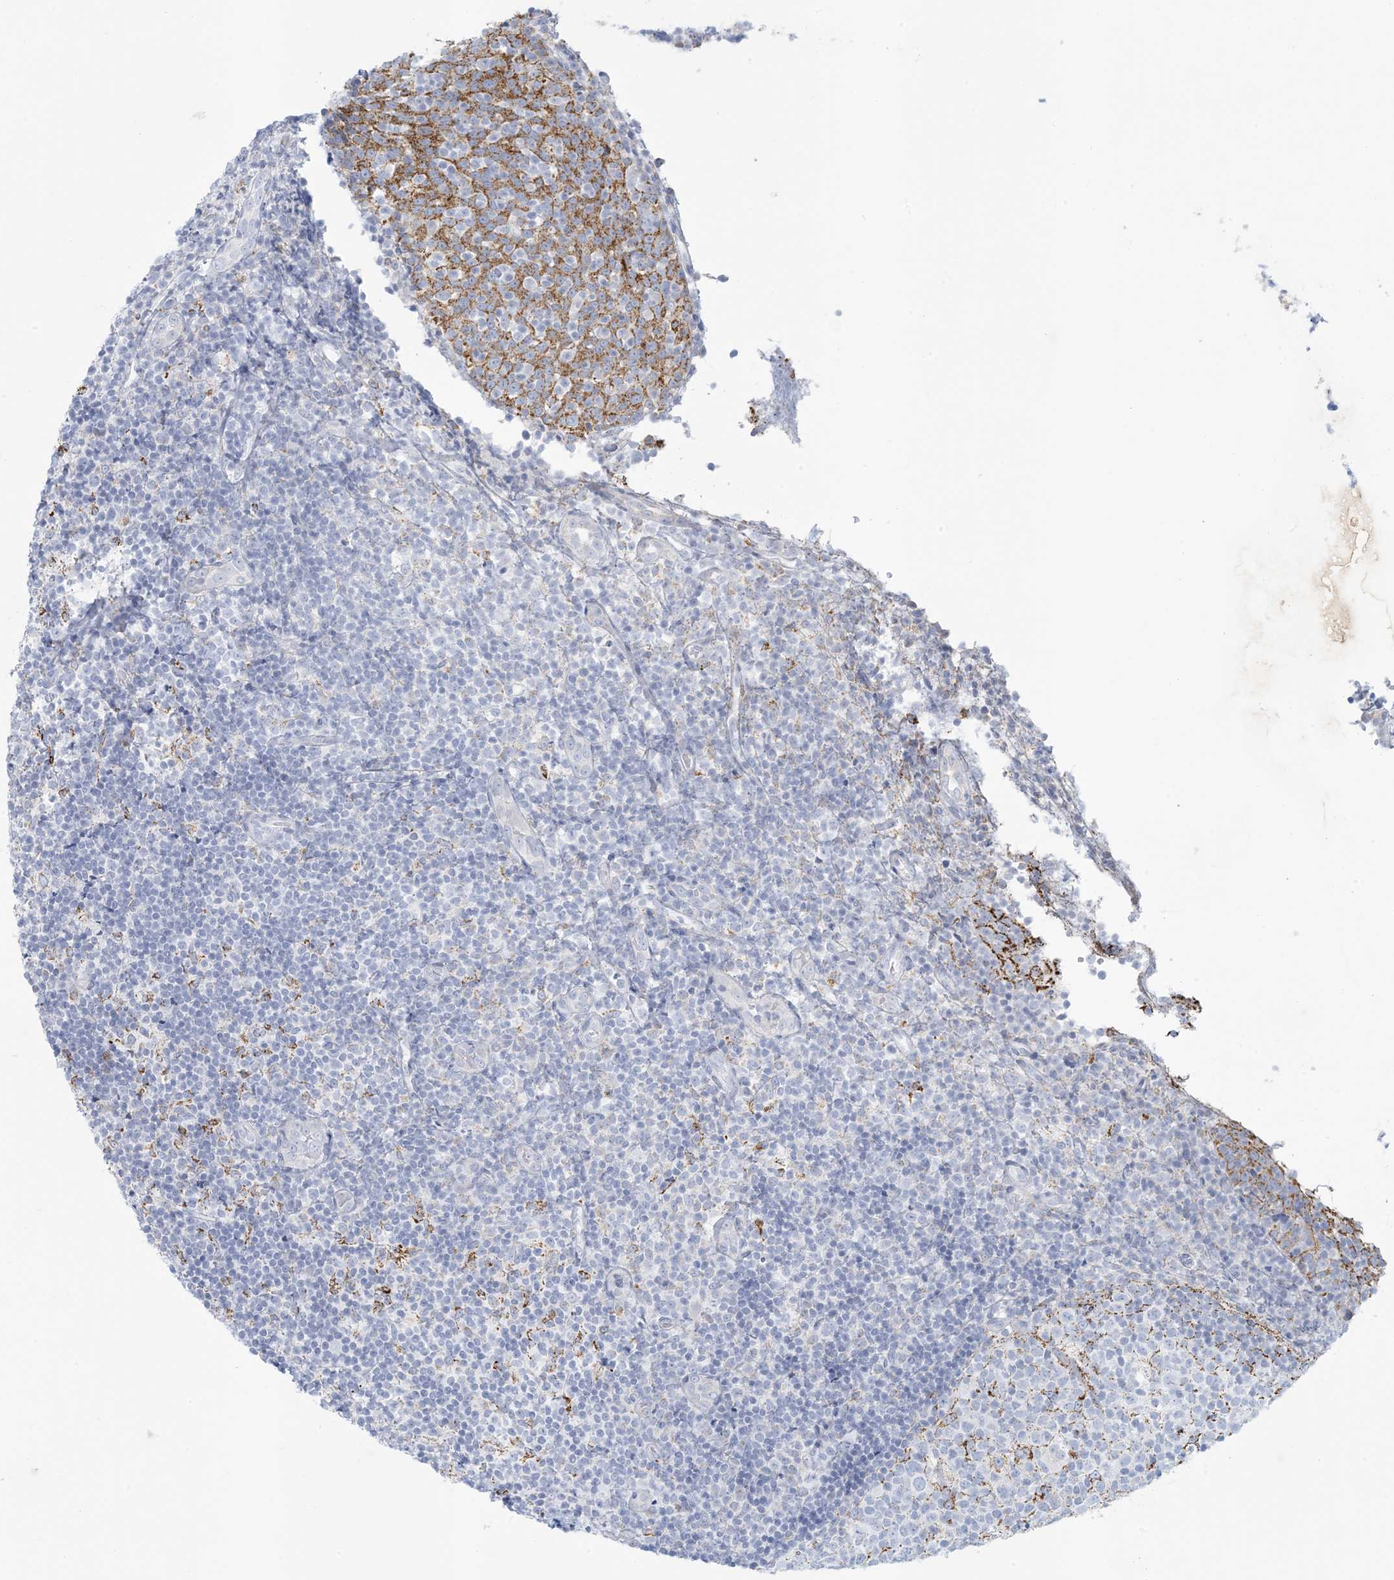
{"staining": {"intensity": "negative", "quantity": "none", "location": "none"}, "tissue": "tonsil", "cell_type": "Germinal center cells", "image_type": "normal", "snomed": [{"axis": "morphology", "description": "Normal tissue, NOS"}, {"axis": "topography", "description": "Tonsil"}], "caption": "Unremarkable tonsil was stained to show a protein in brown. There is no significant positivity in germinal center cells. The staining was performed using DAB (3,3'-diaminobenzidine) to visualize the protein expression in brown, while the nuclei were stained in blue with hematoxylin (Magnification: 20x).", "gene": "ZDHHC4", "patient": {"sex": "female", "age": 19}}